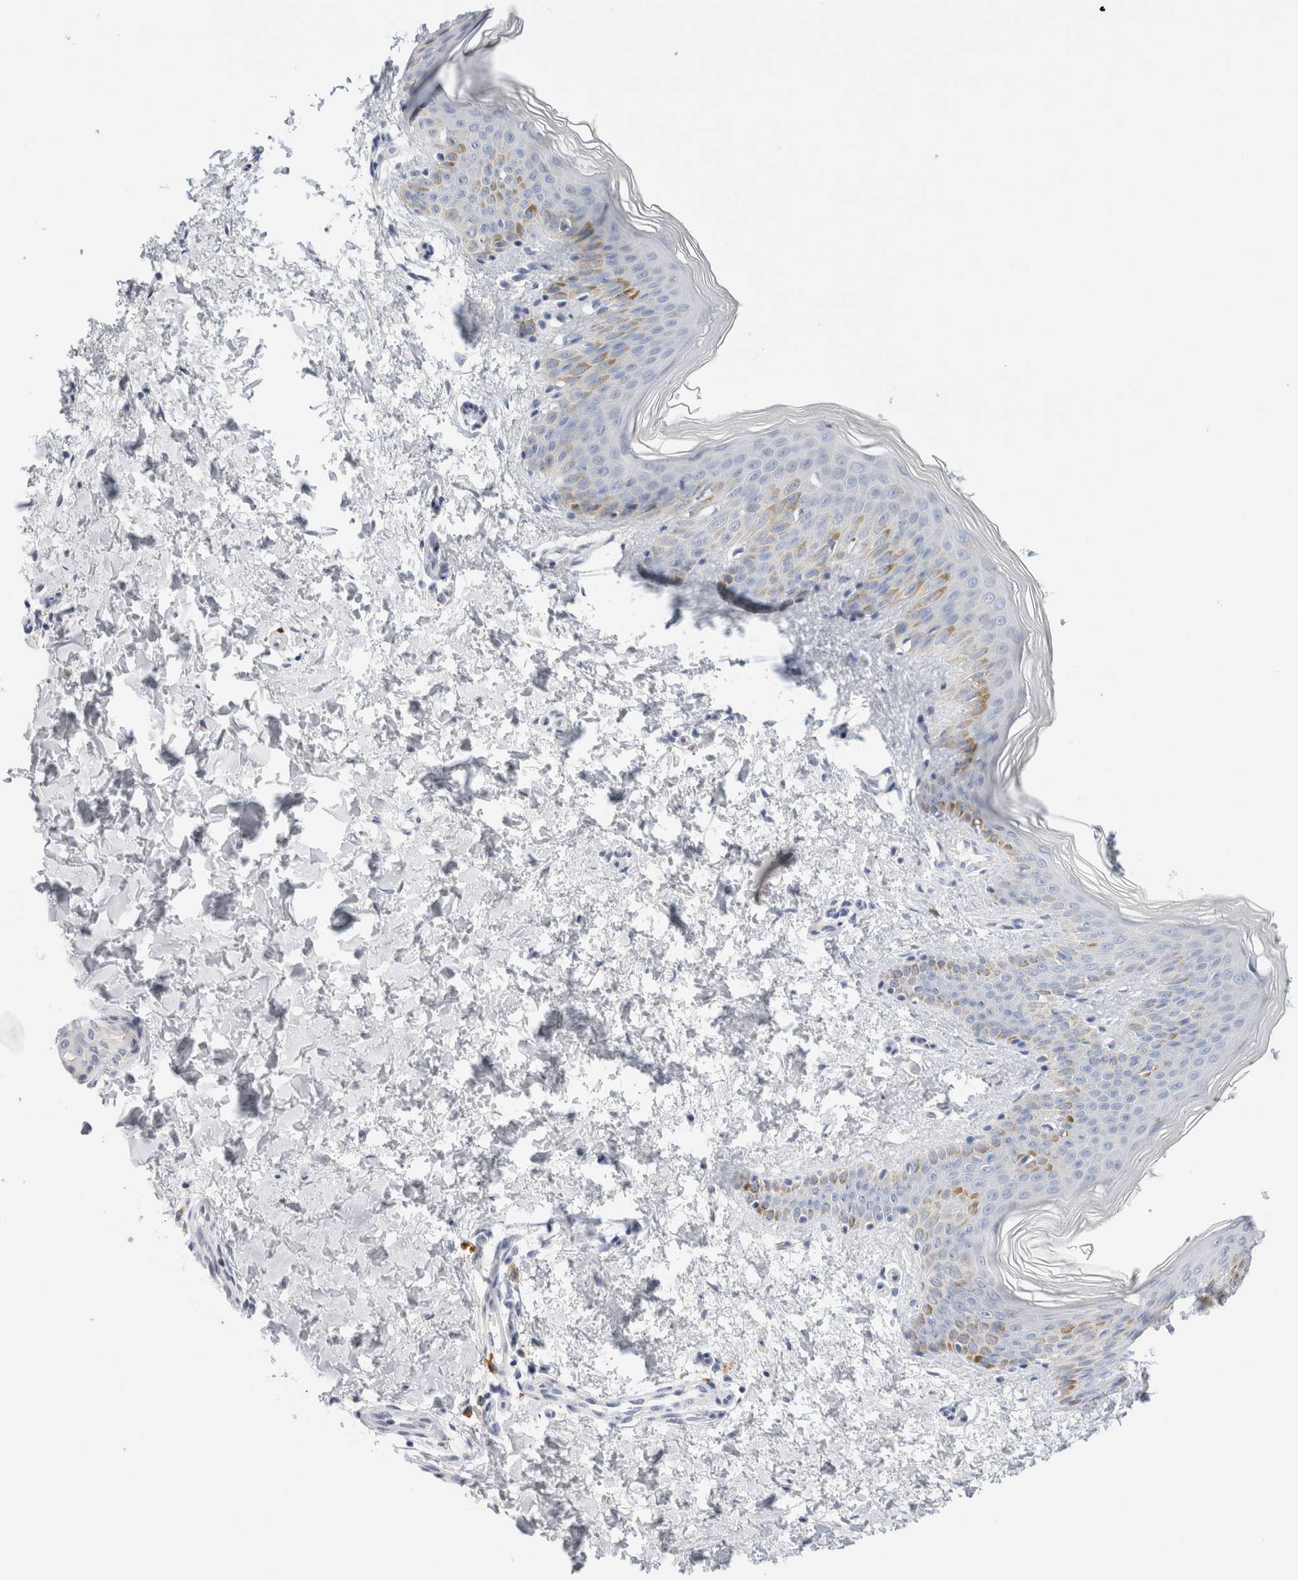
{"staining": {"intensity": "negative", "quantity": "none", "location": "none"}, "tissue": "skin", "cell_type": "Fibroblasts", "image_type": "normal", "snomed": [{"axis": "morphology", "description": "Normal tissue, NOS"}, {"axis": "morphology", "description": "Neoplasm, benign, NOS"}, {"axis": "topography", "description": "Skin"}, {"axis": "topography", "description": "Soft tissue"}], "caption": "IHC histopathology image of unremarkable skin: human skin stained with DAB reveals no significant protein expression in fibroblasts.", "gene": "GADD45G", "patient": {"sex": "male", "age": 26}}